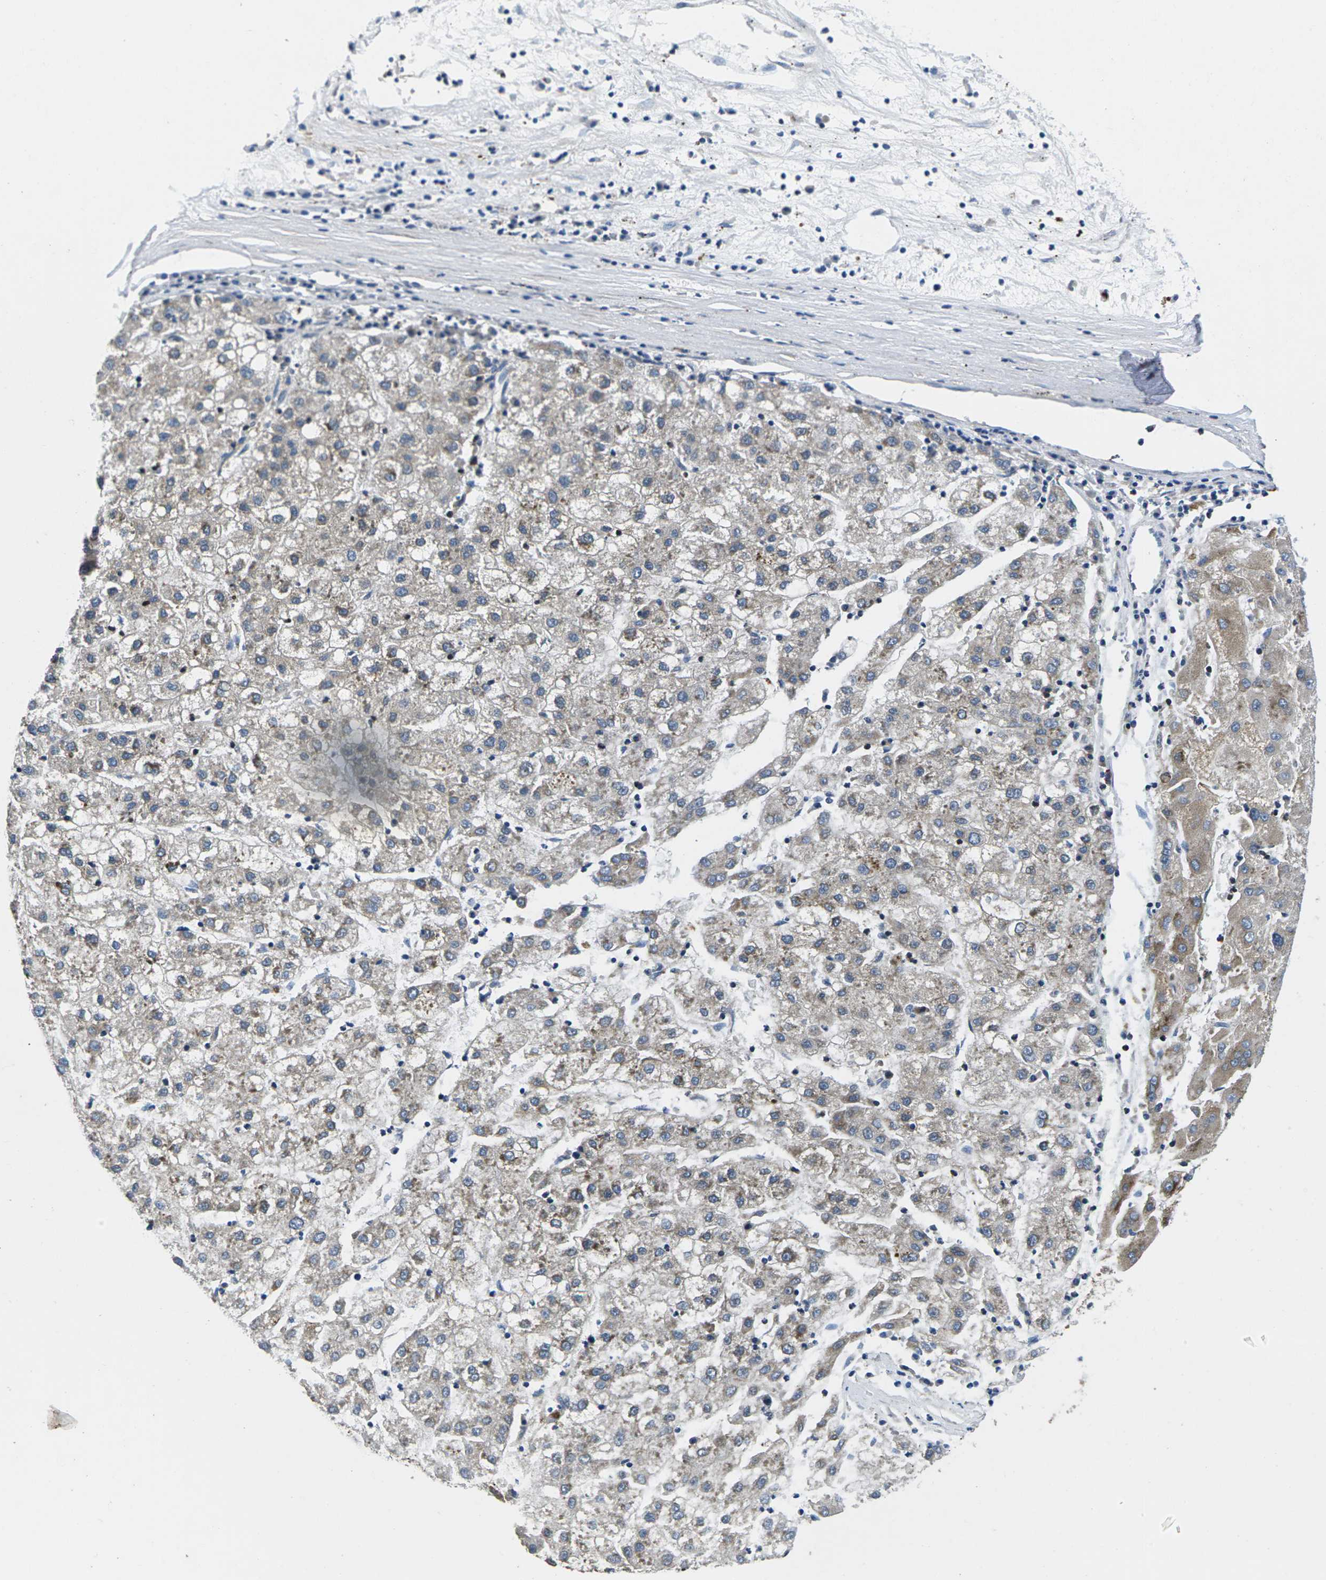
{"staining": {"intensity": "weak", "quantity": ">75%", "location": "cytoplasmic/membranous"}, "tissue": "liver cancer", "cell_type": "Tumor cells", "image_type": "cancer", "snomed": [{"axis": "morphology", "description": "Carcinoma, Hepatocellular, NOS"}, {"axis": "topography", "description": "Liver"}], "caption": "Immunohistochemistry (IHC) photomicrograph of liver cancer (hepatocellular carcinoma) stained for a protein (brown), which exhibits low levels of weak cytoplasmic/membranous positivity in about >75% of tumor cells.", "gene": "PLCE1", "patient": {"sex": "male", "age": 72}}